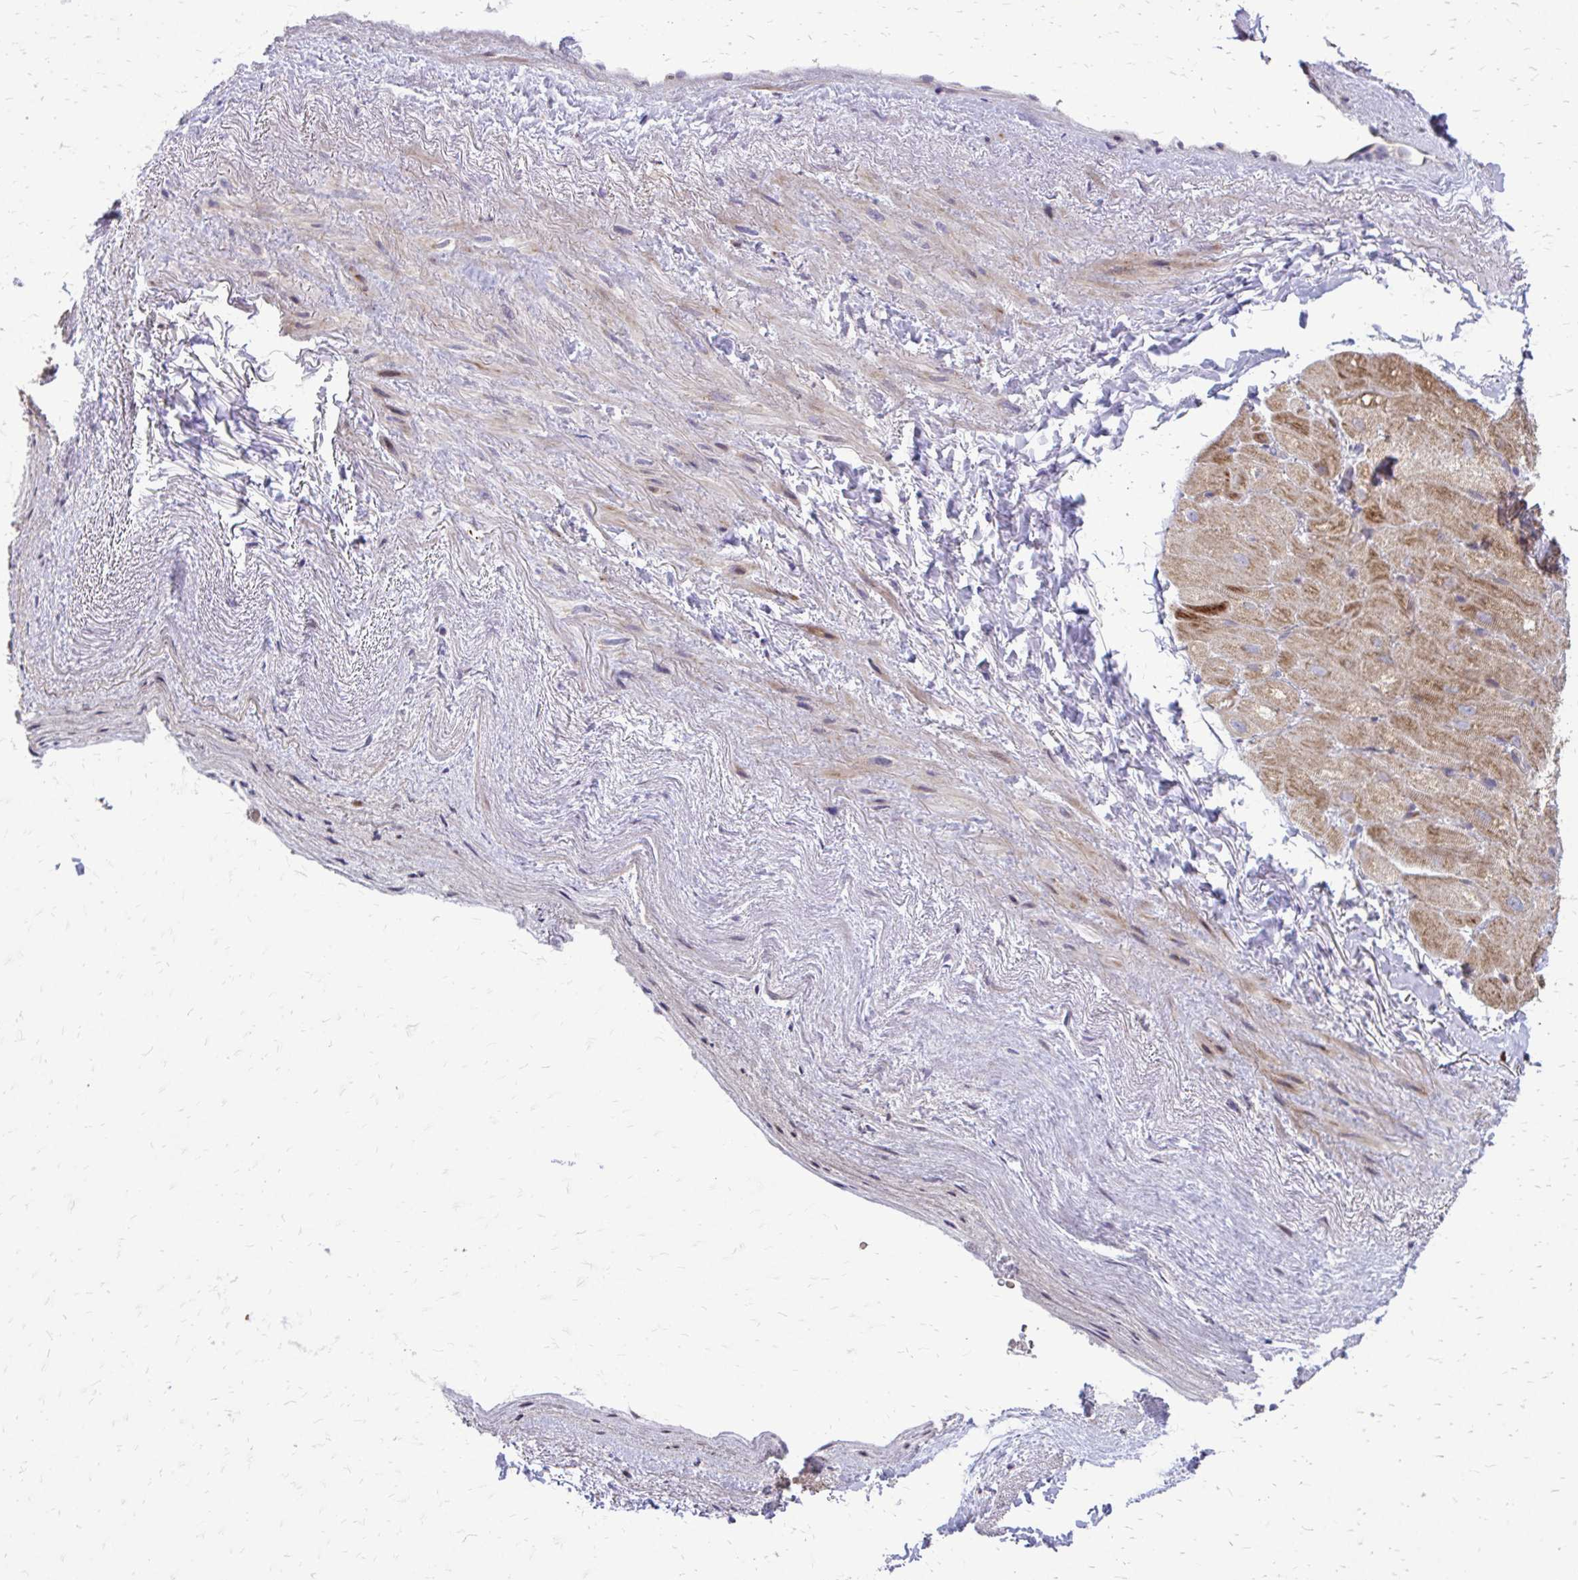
{"staining": {"intensity": "moderate", "quantity": ">75%", "location": "cytoplasmic/membranous"}, "tissue": "heart muscle", "cell_type": "Cardiomyocytes", "image_type": "normal", "snomed": [{"axis": "morphology", "description": "Normal tissue, NOS"}, {"axis": "topography", "description": "Heart"}], "caption": "DAB immunohistochemical staining of unremarkable heart muscle demonstrates moderate cytoplasmic/membranous protein positivity in about >75% of cardiomyocytes. (DAB (3,3'-diaminobenzidine) IHC, brown staining for protein, blue staining for nuclei).", "gene": "FUNDC2", "patient": {"sex": "male", "age": 62}}